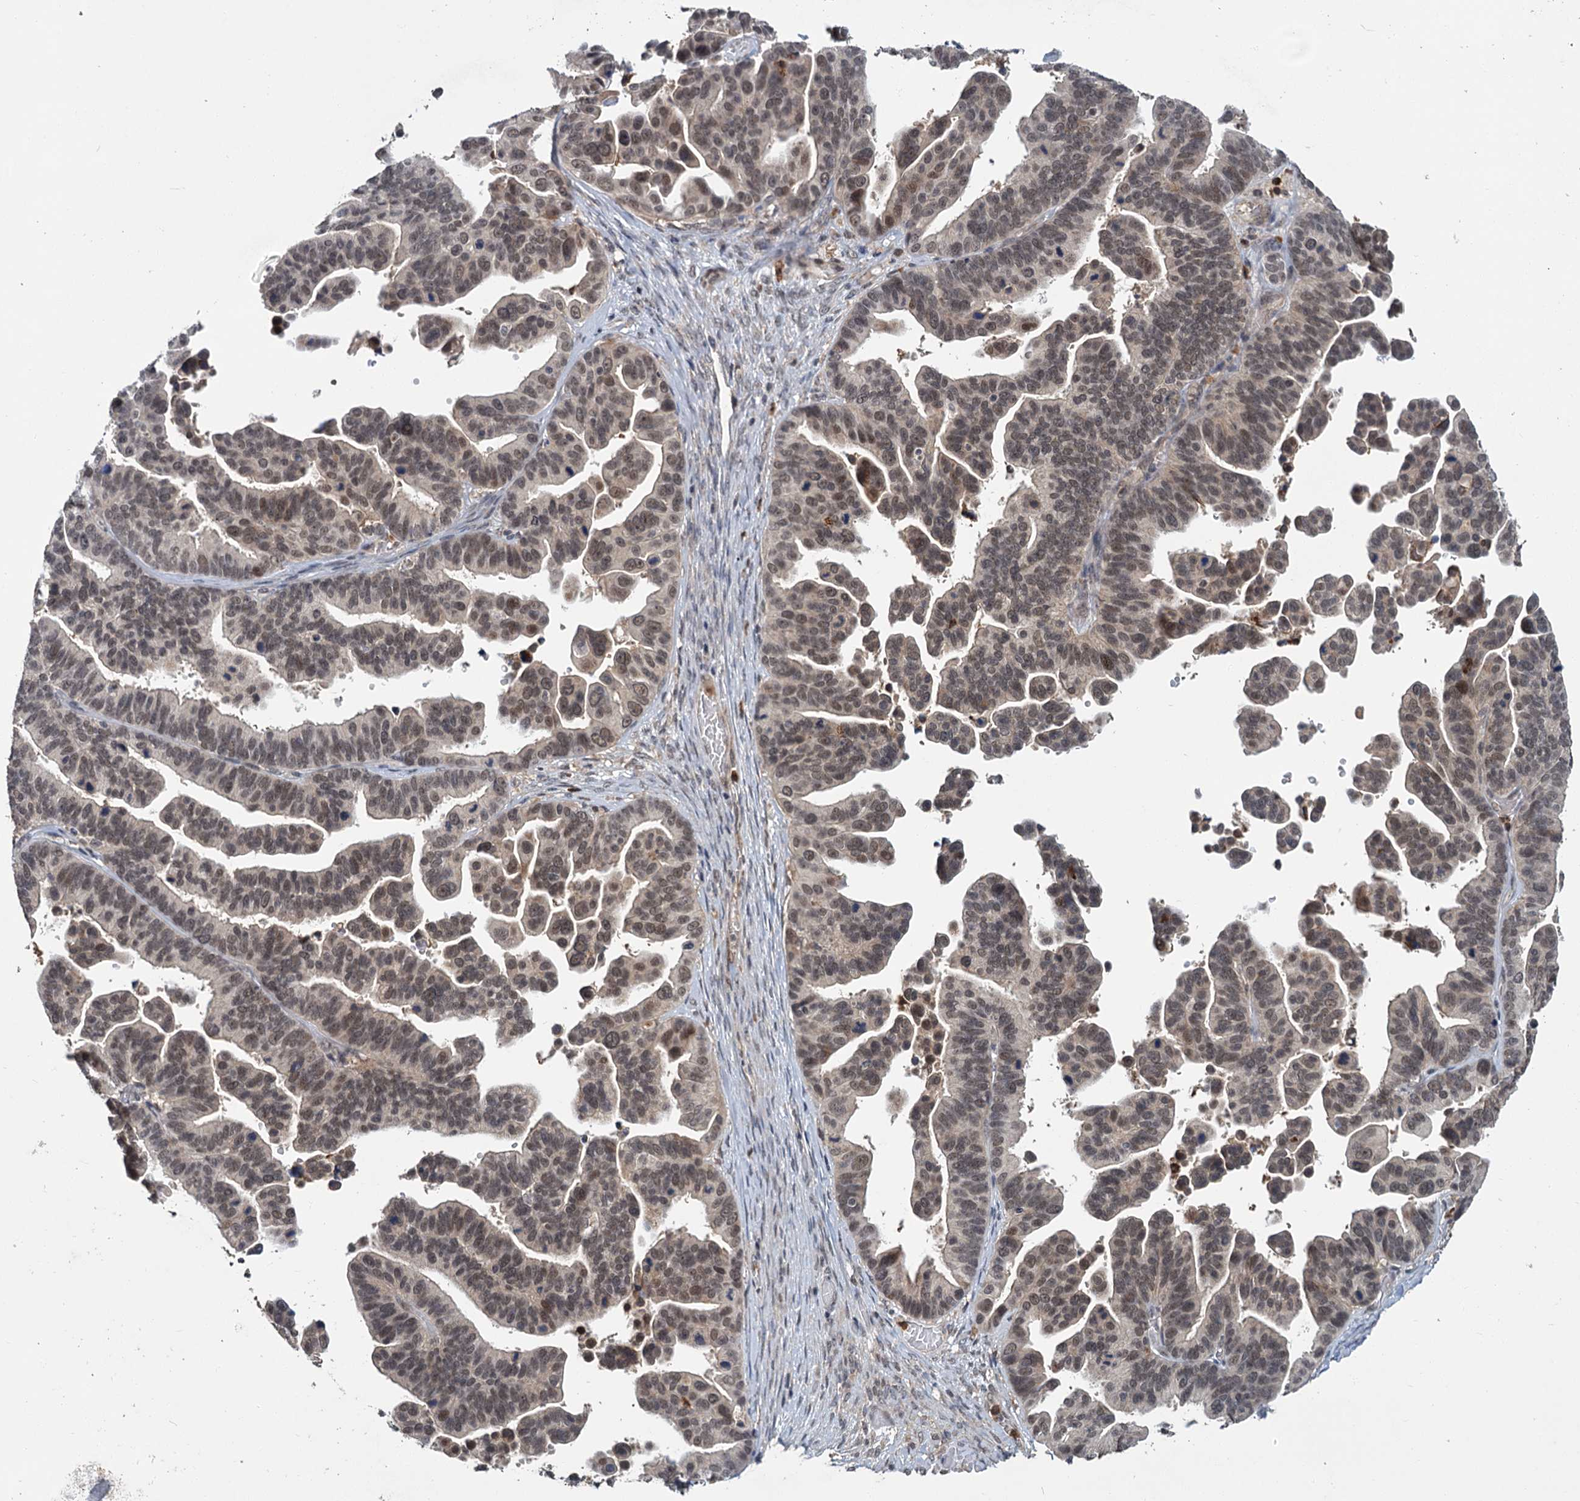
{"staining": {"intensity": "weak", "quantity": "25%-75%", "location": "nuclear"}, "tissue": "ovarian cancer", "cell_type": "Tumor cells", "image_type": "cancer", "snomed": [{"axis": "morphology", "description": "Cystadenocarcinoma, serous, NOS"}, {"axis": "topography", "description": "Ovary"}], "caption": "Immunohistochemical staining of serous cystadenocarcinoma (ovarian) displays low levels of weak nuclear staining in about 25%-75% of tumor cells.", "gene": "KANSL2", "patient": {"sex": "female", "age": 56}}